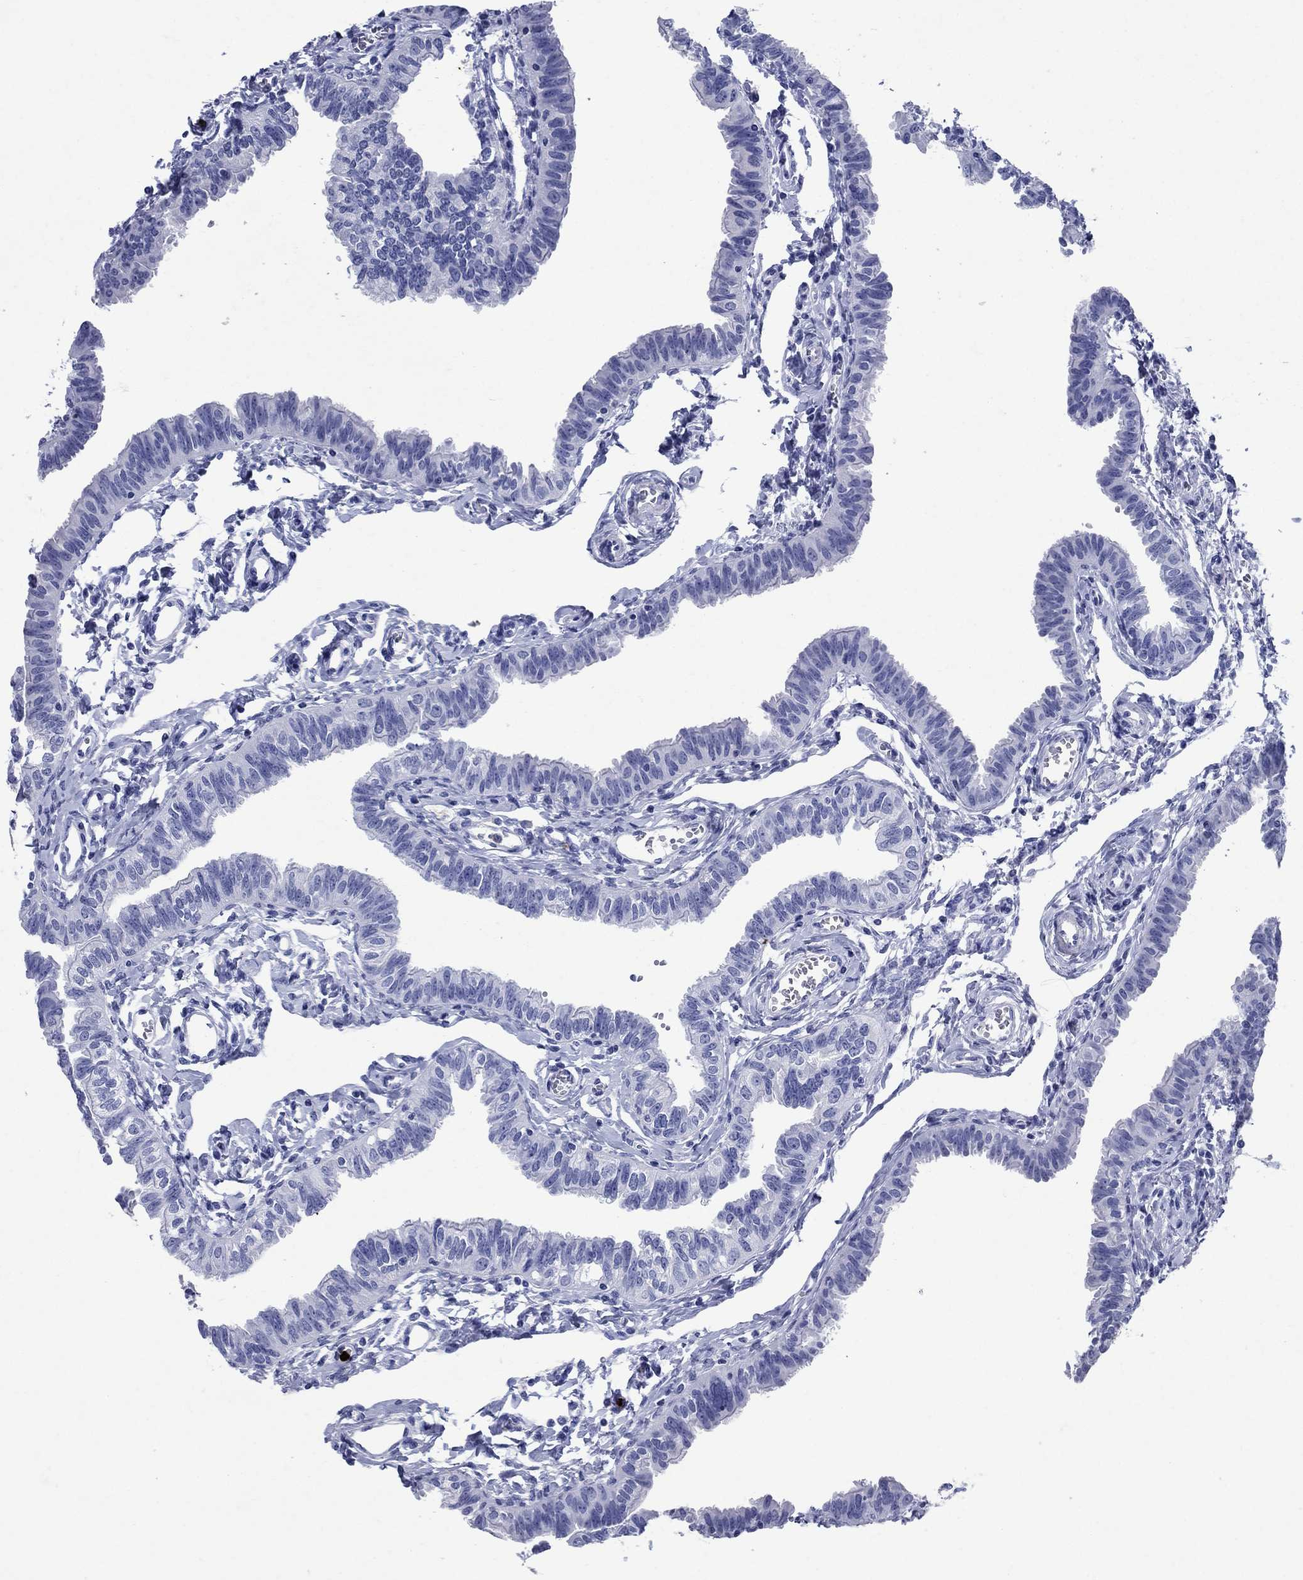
{"staining": {"intensity": "negative", "quantity": "none", "location": "none"}, "tissue": "fallopian tube", "cell_type": "Glandular cells", "image_type": "normal", "snomed": [{"axis": "morphology", "description": "Normal tissue, NOS"}, {"axis": "topography", "description": "Fallopian tube"}], "caption": "This photomicrograph is of unremarkable fallopian tube stained with IHC to label a protein in brown with the nuclei are counter-stained blue. There is no staining in glandular cells. Nuclei are stained in blue.", "gene": "AZU1", "patient": {"sex": "female", "age": 54}}